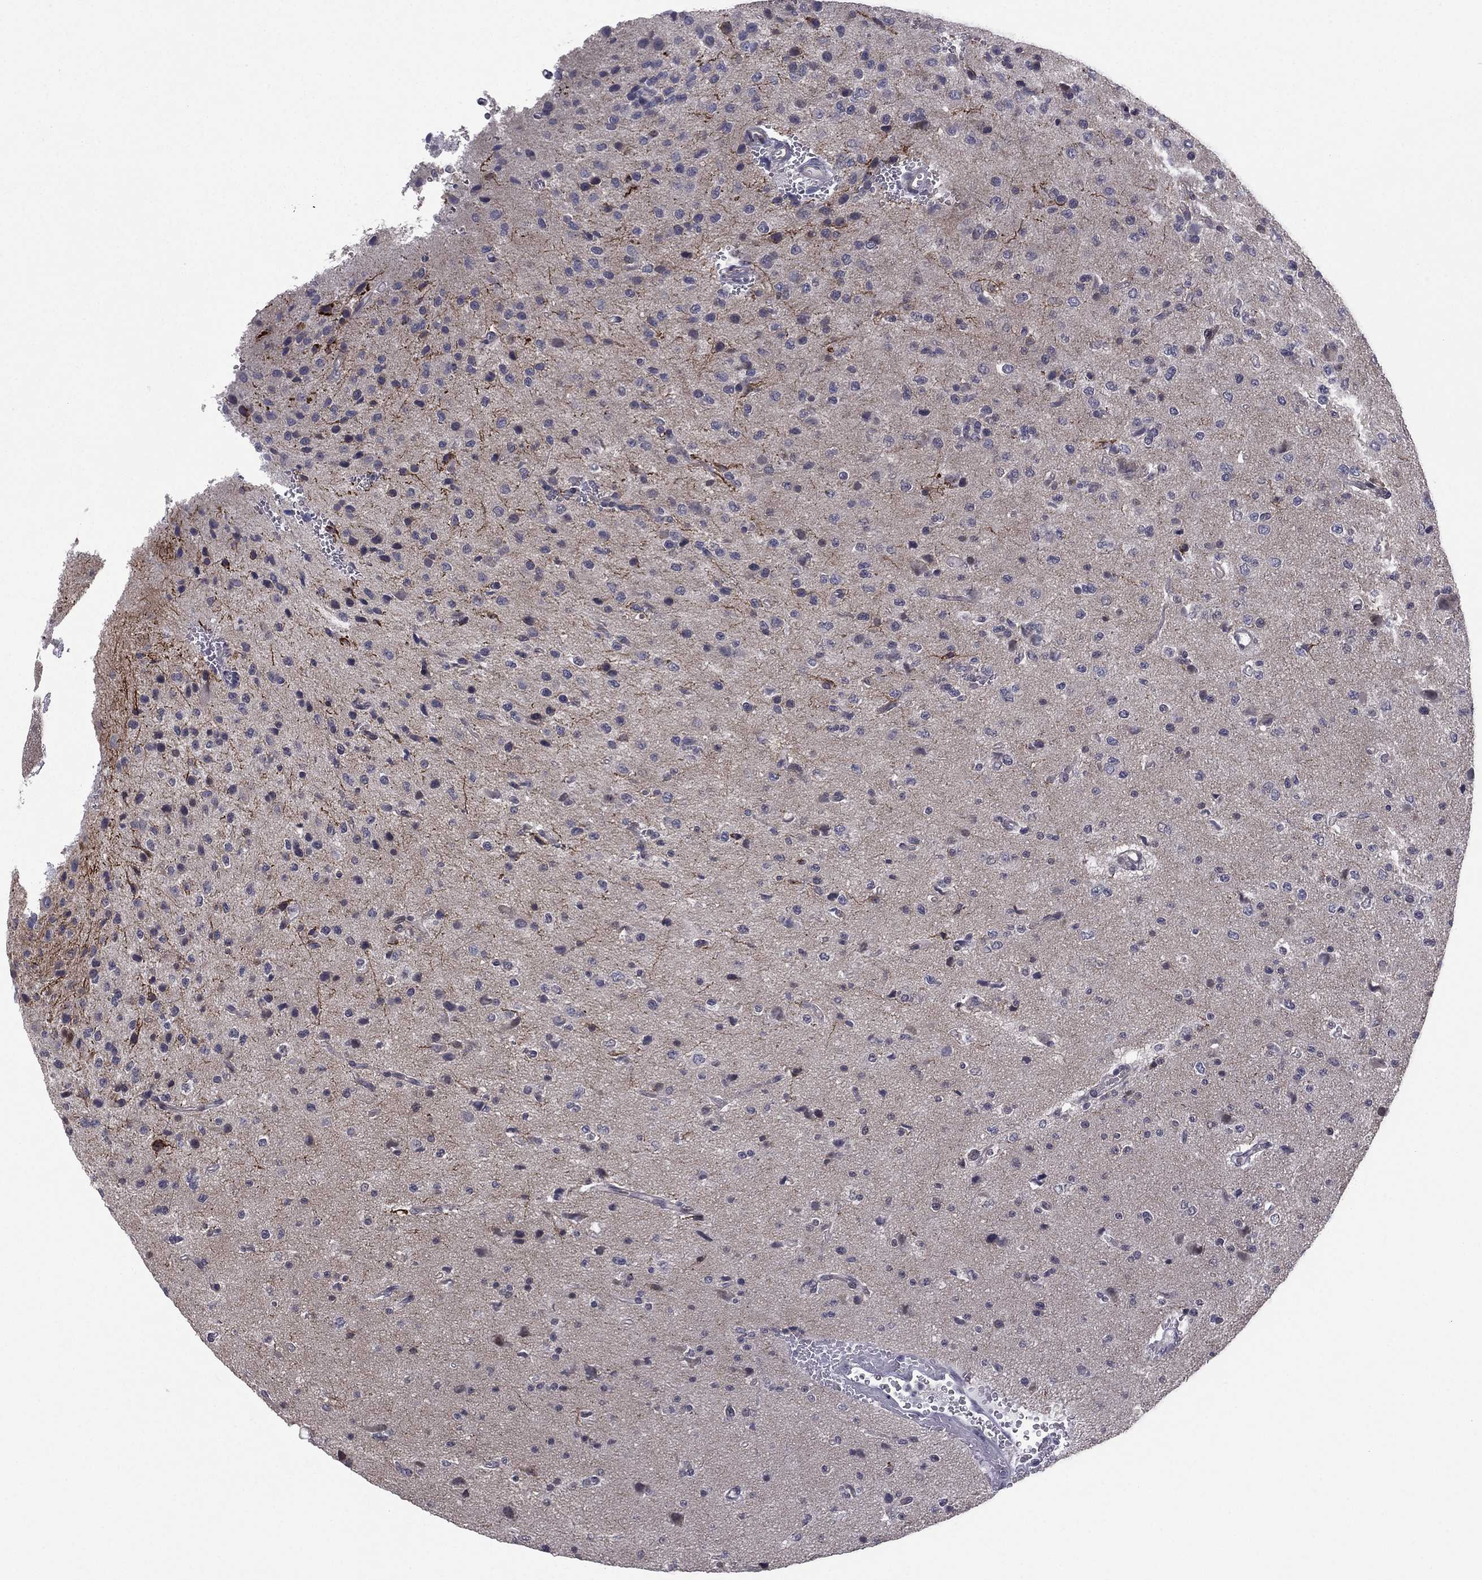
{"staining": {"intensity": "negative", "quantity": "none", "location": "none"}, "tissue": "glioma", "cell_type": "Tumor cells", "image_type": "cancer", "snomed": [{"axis": "morphology", "description": "Glioma, malignant, Low grade"}, {"axis": "topography", "description": "Brain"}], "caption": "DAB immunohistochemical staining of malignant low-grade glioma shows no significant staining in tumor cells.", "gene": "ACTRT2", "patient": {"sex": "male", "age": 41}}